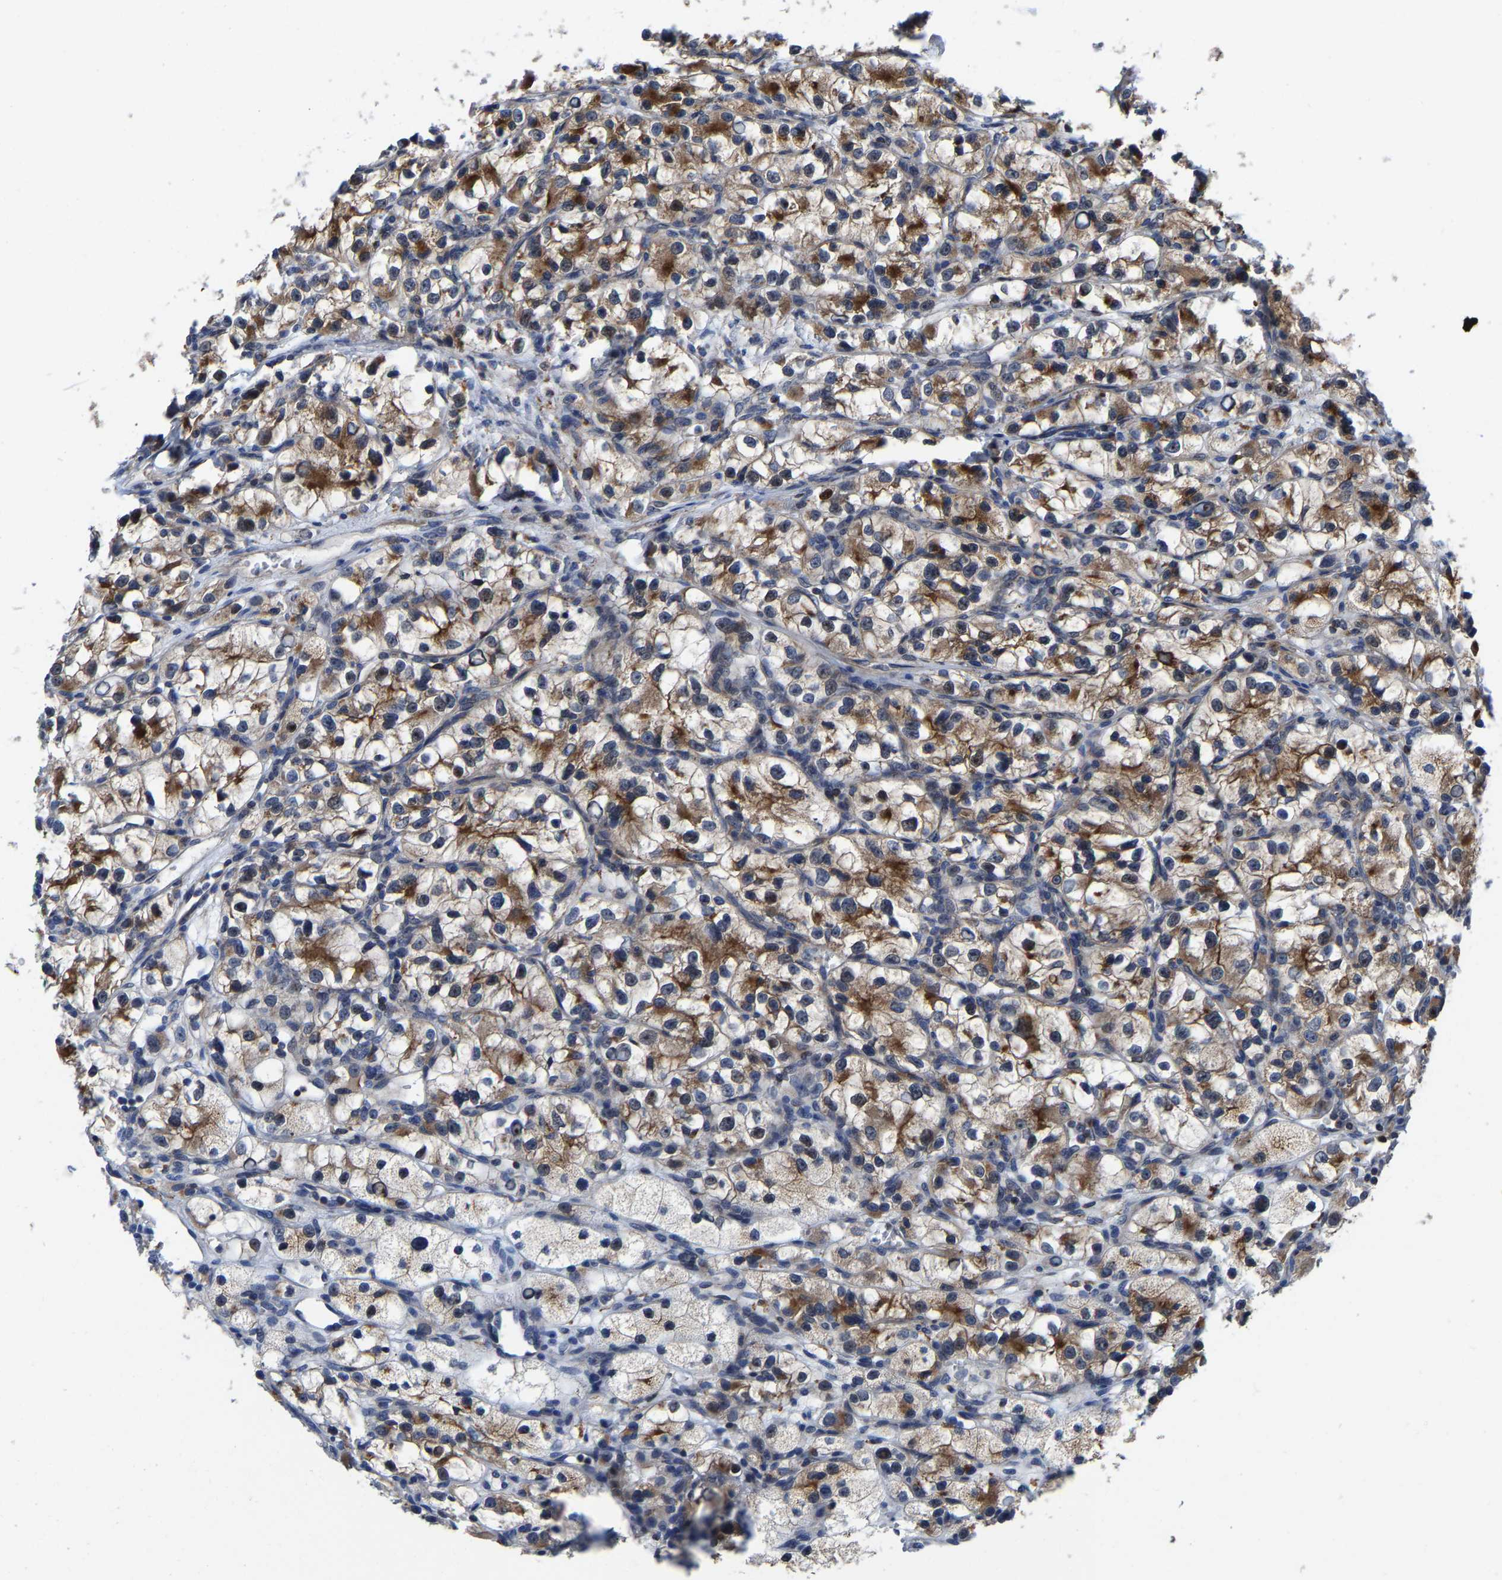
{"staining": {"intensity": "moderate", "quantity": ">75%", "location": "cytoplasmic/membranous"}, "tissue": "renal cancer", "cell_type": "Tumor cells", "image_type": "cancer", "snomed": [{"axis": "morphology", "description": "Adenocarcinoma, NOS"}, {"axis": "topography", "description": "Kidney"}], "caption": "This is a photomicrograph of IHC staining of renal adenocarcinoma, which shows moderate expression in the cytoplasmic/membranous of tumor cells.", "gene": "PFKFB3", "patient": {"sex": "female", "age": 57}}